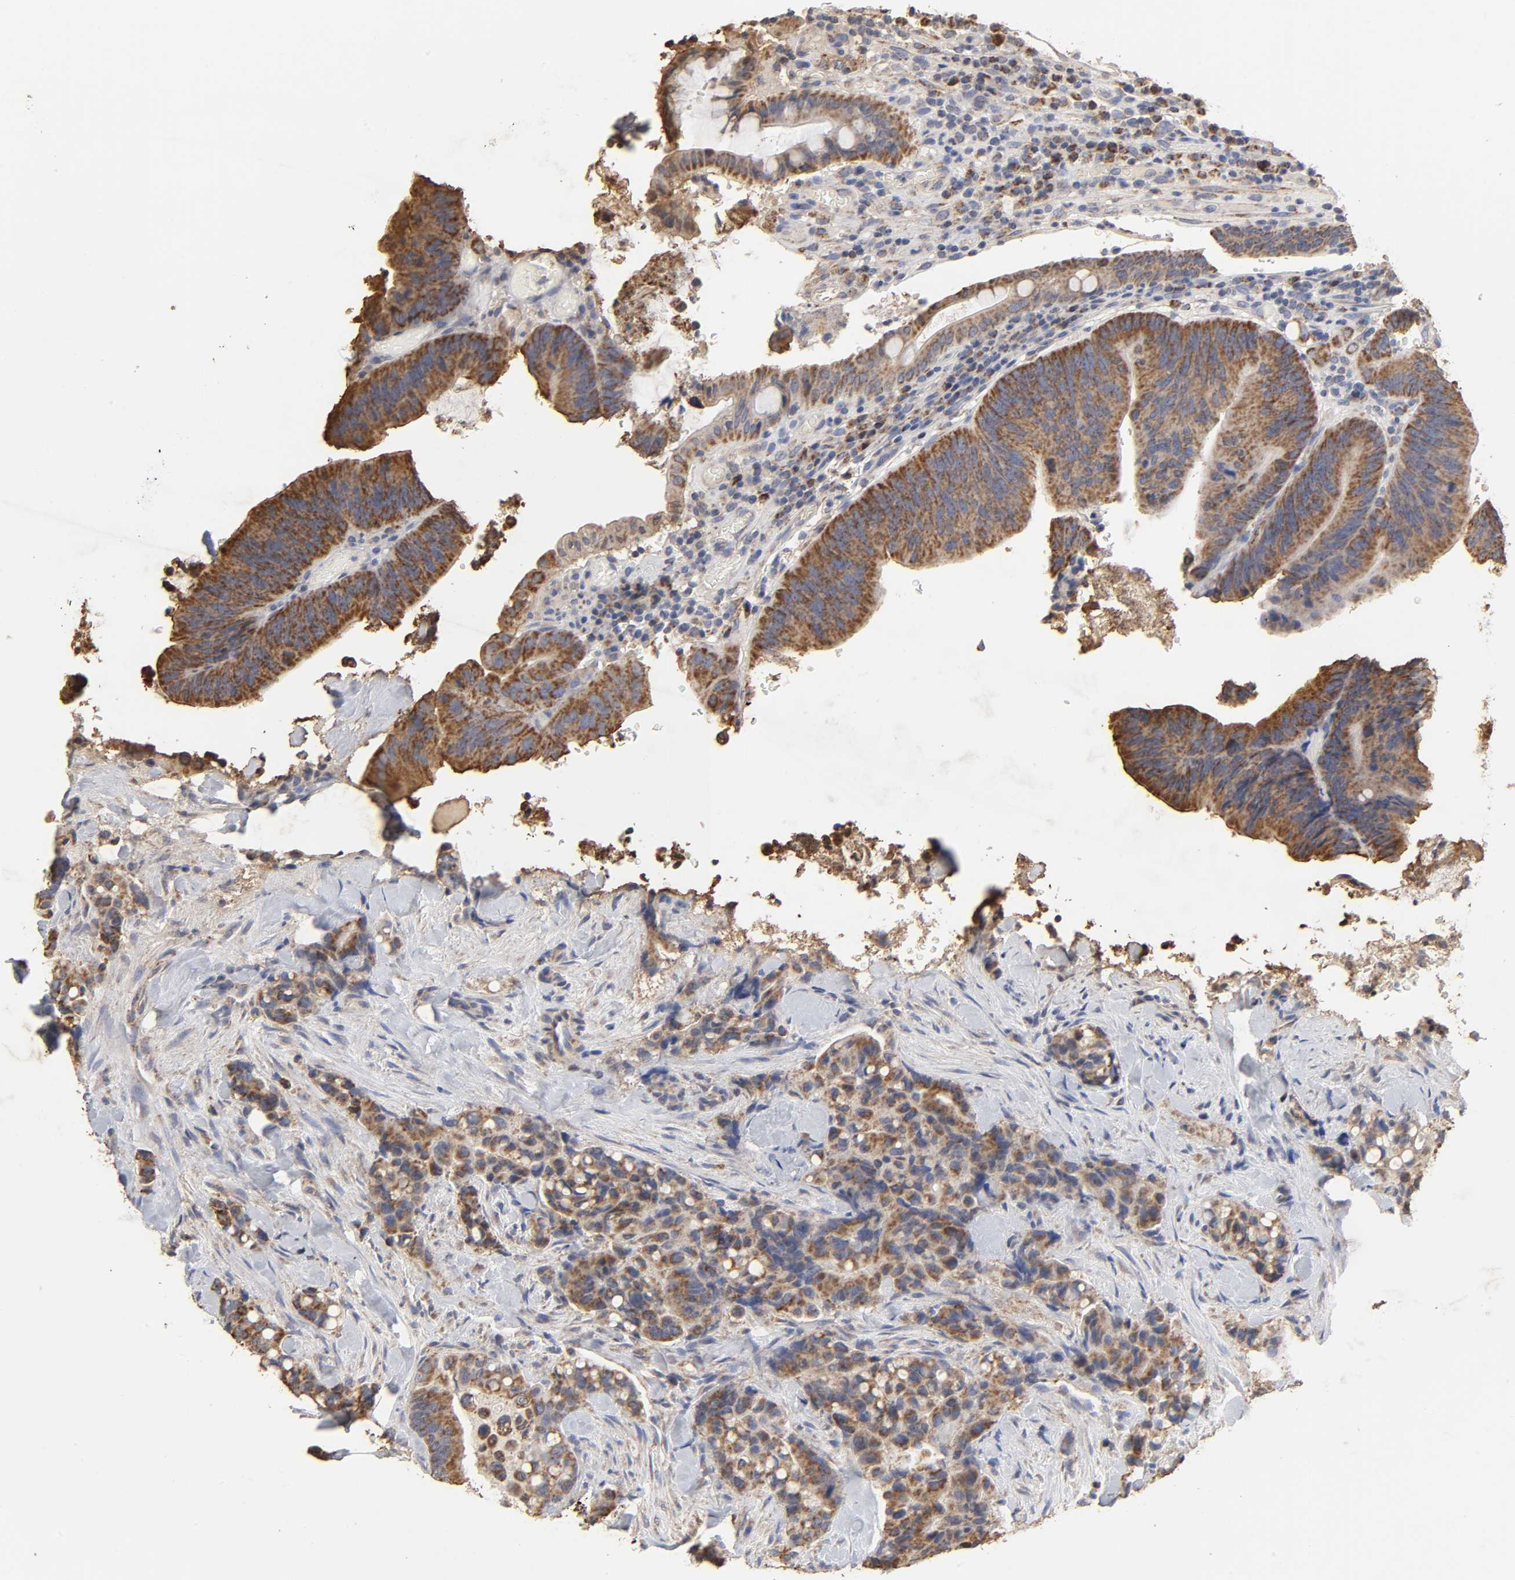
{"staining": {"intensity": "strong", "quantity": ">75%", "location": "cytoplasmic/membranous"}, "tissue": "colorectal cancer", "cell_type": "Tumor cells", "image_type": "cancer", "snomed": [{"axis": "morphology", "description": "Normal tissue, NOS"}, {"axis": "morphology", "description": "Adenocarcinoma, NOS"}, {"axis": "topography", "description": "Colon"}], "caption": "A high amount of strong cytoplasmic/membranous staining is appreciated in about >75% of tumor cells in colorectal cancer (adenocarcinoma) tissue.", "gene": "CYCS", "patient": {"sex": "male", "age": 82}}